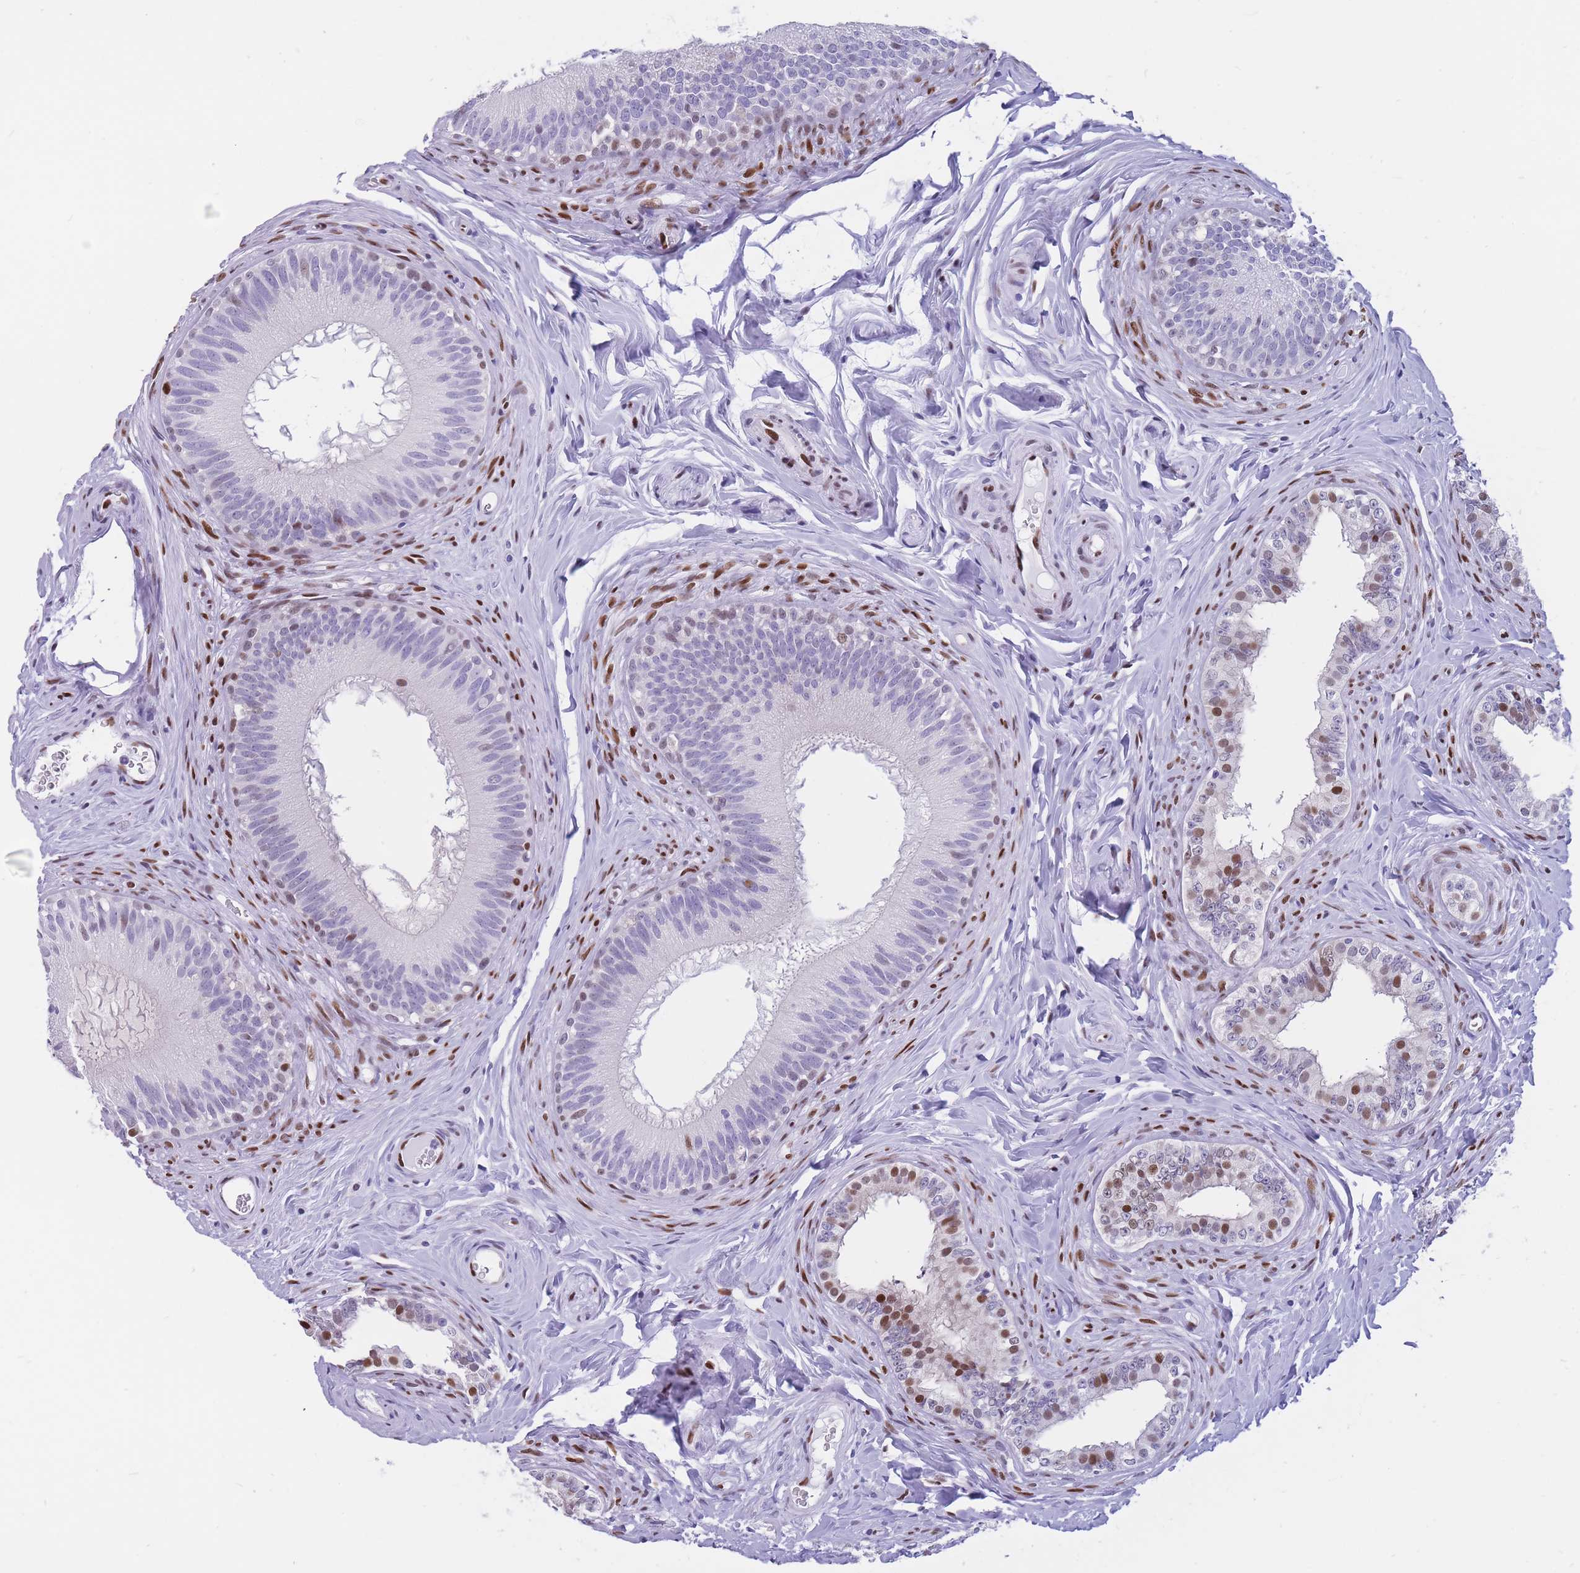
{"staining": {"intensity": "moderate", "quantity": "<25%", "location": "nuclear"}, "tissue": "epididymis", "cell_type": "Glandular cells", "image_type": "normal", "snomed": [{"axis": "morphology", "description": "Normal tissue, NOS"}, {"axis": "topography", "description": "Epididymis"}], "caption": "Normal epididymis exhibits moderate nuclear positivity in about <25% of glandular cells.", "gene": "NASP", "patient": {"sex": "male", "age": 38}}